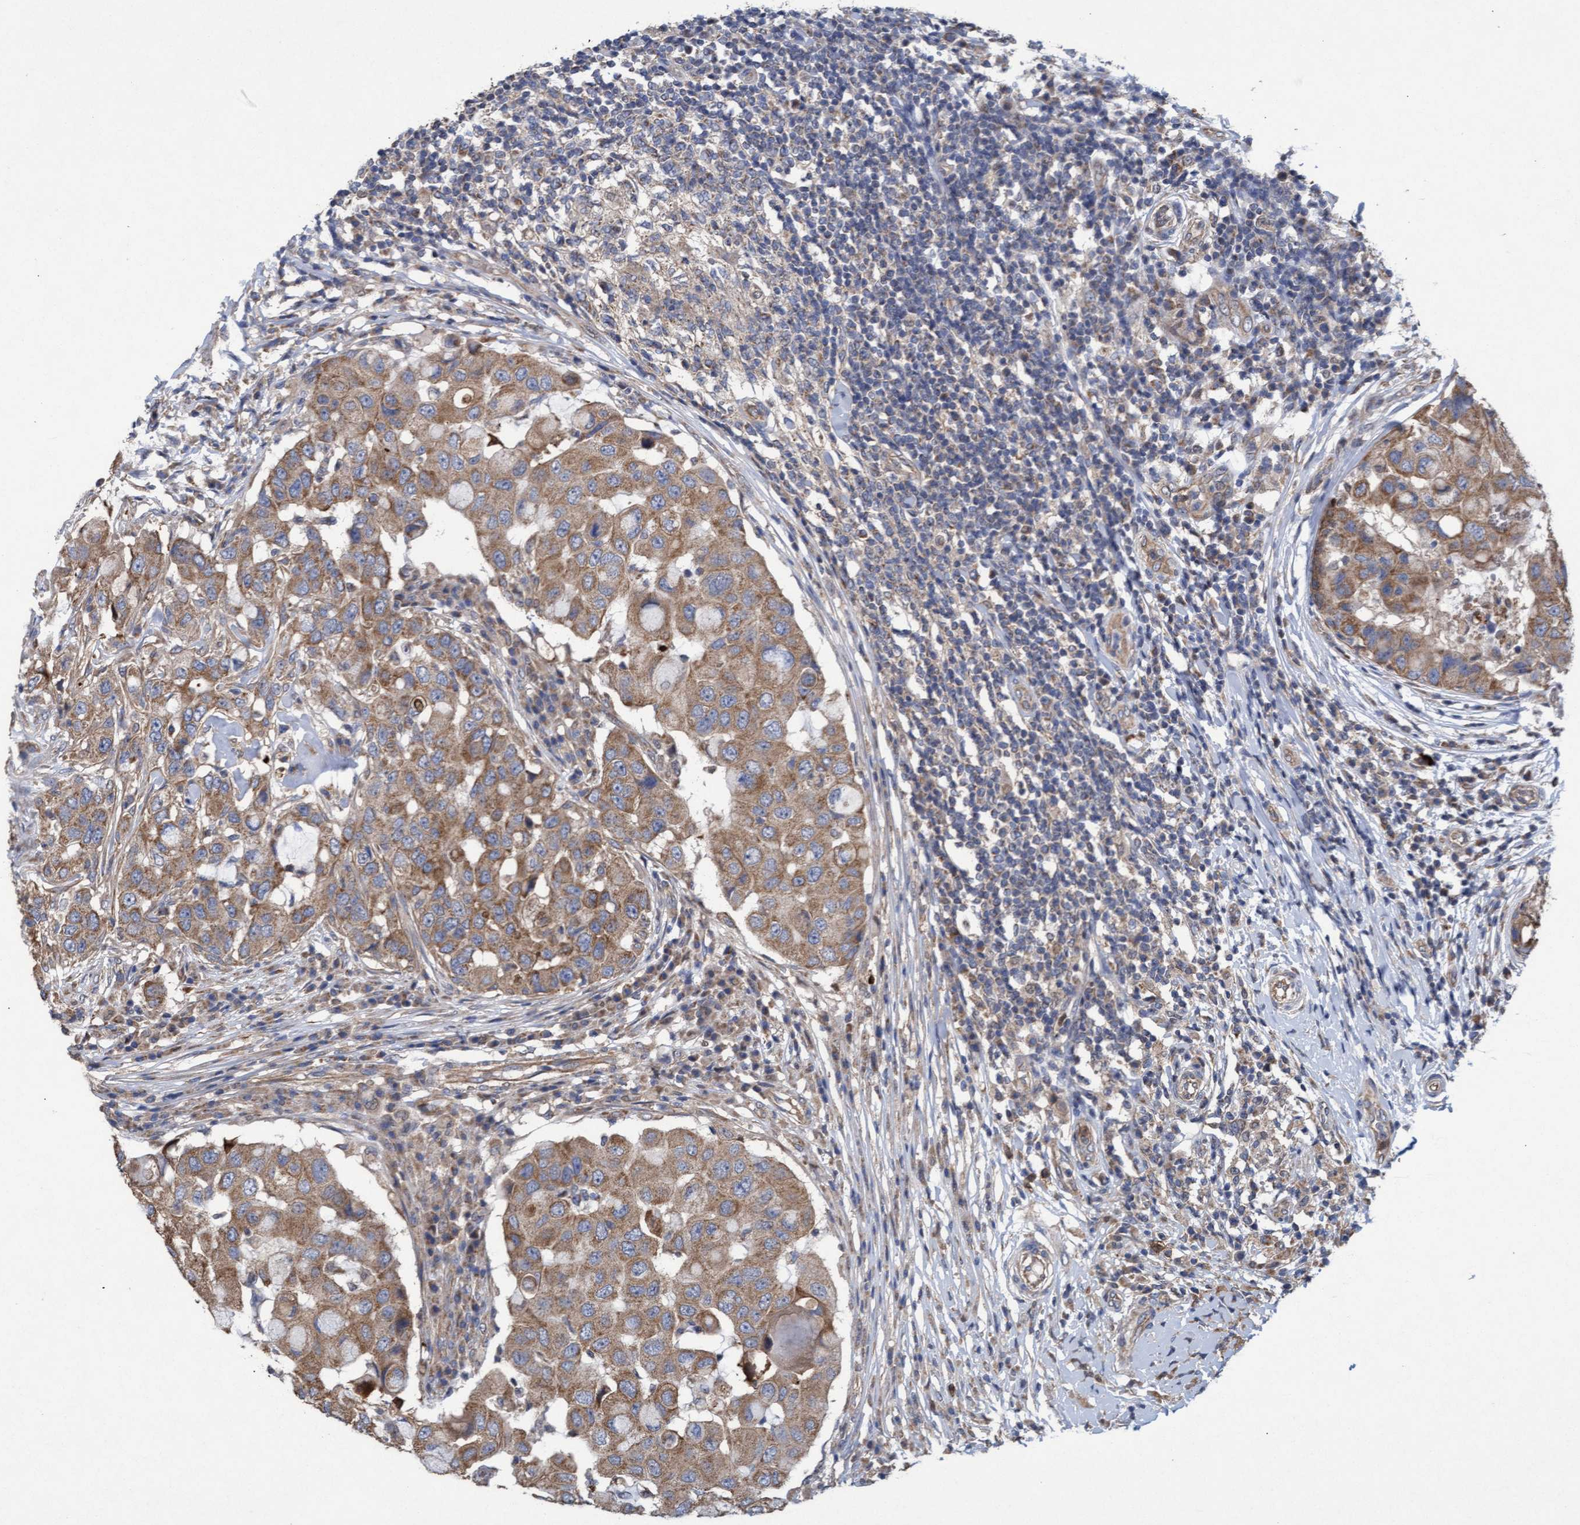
{"staining": {"intensity": "moderate", "quantity": ">75%", "location": "cytoplasmic/membranous"}, "tissue": "breast cancer", "cell_type": "Tumor cells", "image_type": "cancer", "snomed": [{"axis": "morphology", "description": "Duct carcinoma"}, {"axis": "topography", "description": "Breast"}], "caption": "About >75% of tumor cells in invasive ductal carcinoma (breast) exhibit moderate cytoplasmic/membranous protein expression as visualized by brown immunohistochemical staining.", "gene": "MRPL38", "patient": {"sex": "female", "age": 27}}